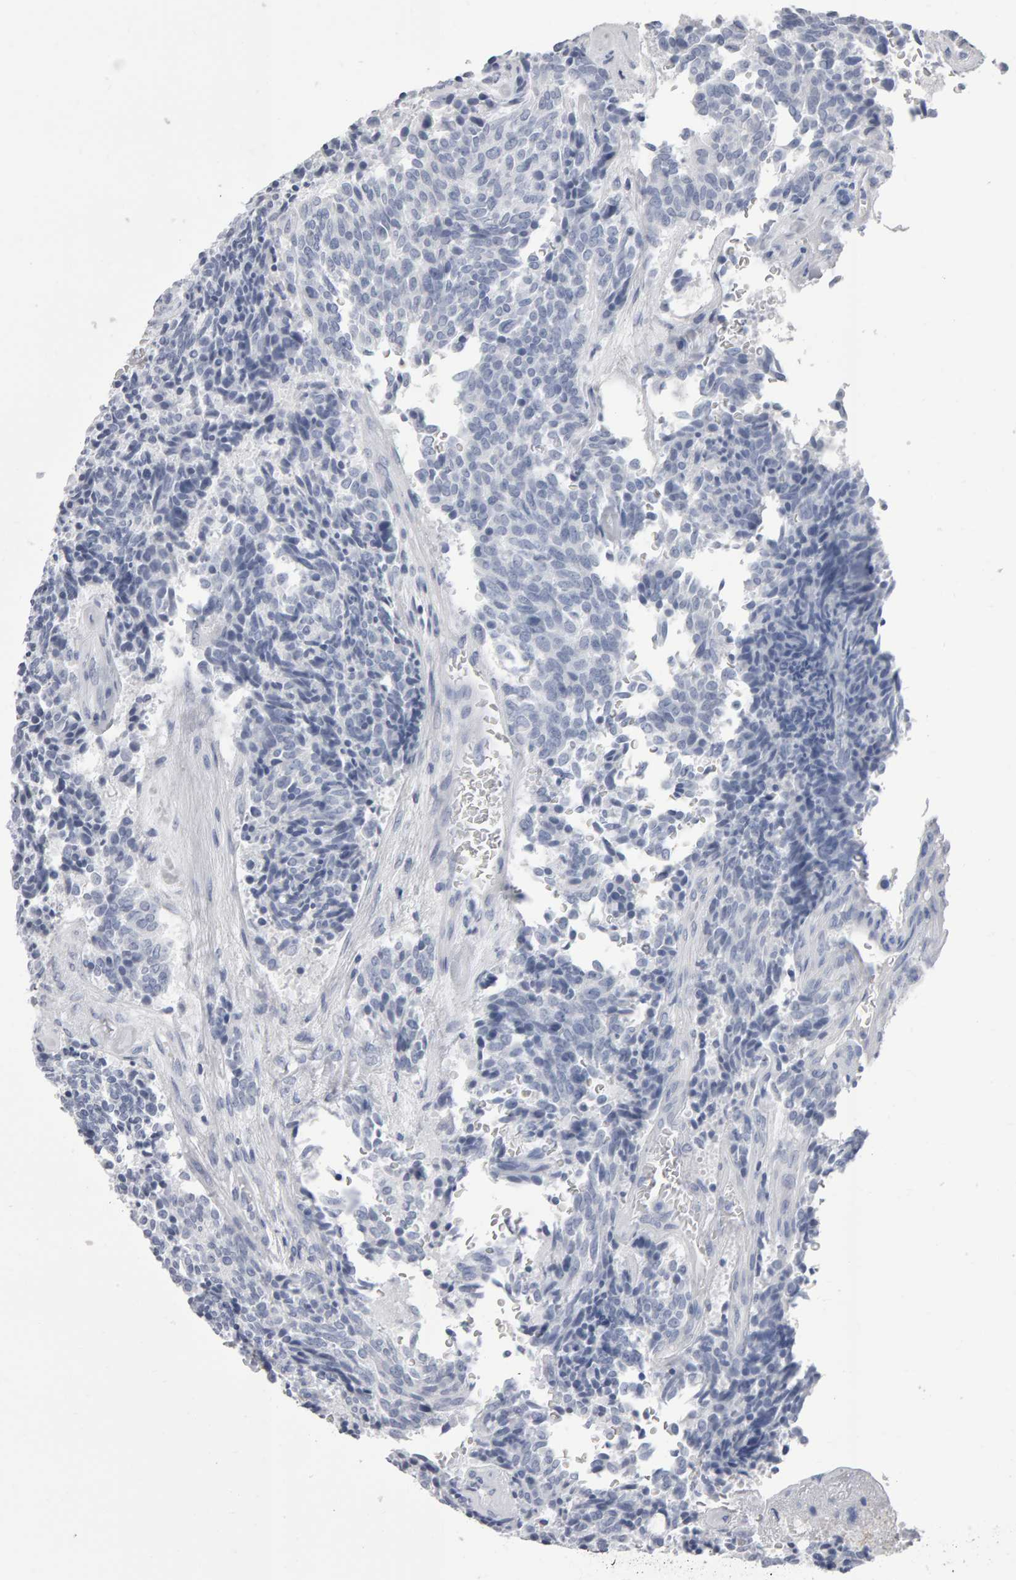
{"staining": {"intensity": "negative", "quantity": "none", "location": "none"}, "tissue": "carcinoid", "cell_type": "Tumor cells", "image_type": "cancer", "snomed": [{"axis": "morphology", "description": "Carcinoid, malignant, NOS"}, {"axis": "topography", "description": "Pancreas"}], "caption": "This is an immunohistochemistry (IHC) image of malignant carcinoid. There is no positivity in tumor cells.", "gene": "NCDN", "patient": {"sex": "female", "age": 54}}